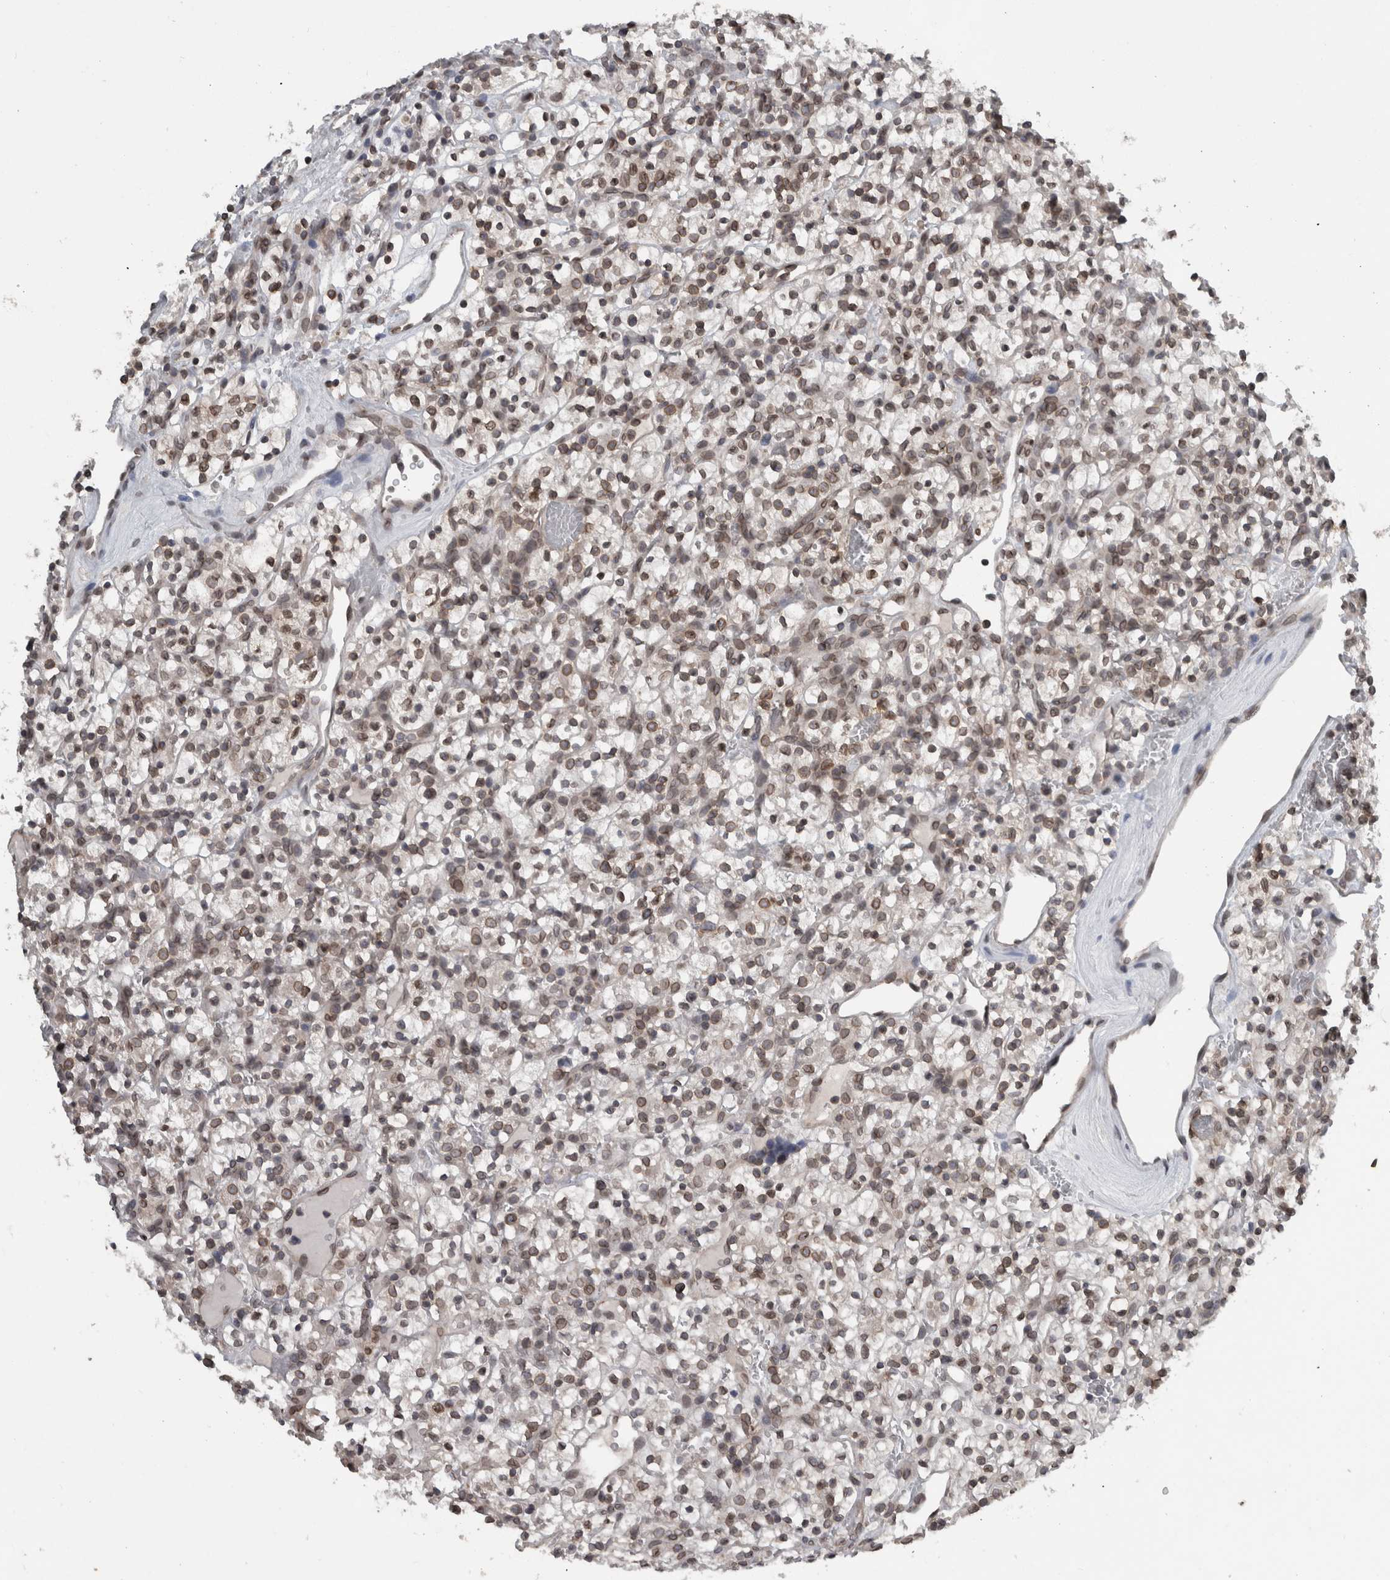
{"staining": {"intensity": "moderate", "quantity": ">75%", "location": "cytoplasmic/membranous,nuclear"}, "tissue": "renal cancer", "cell_type": "Tumor cells", "image_type": "cancer", "snomed": [{"axis": "morphology", "description": "Adenocarcinoma, NOS"}, {"axis": "topography", "description": "Kidney"}], "caption": "This photomicrograph demonstrates IHC staining of renal adenocarcinoma, with medium moderate cytoplasmic/membranous and nuclear positivity in about >75% of tumor cells.", "gene": "RANBP2", "patient": {"sex": "female", "age": 57}}